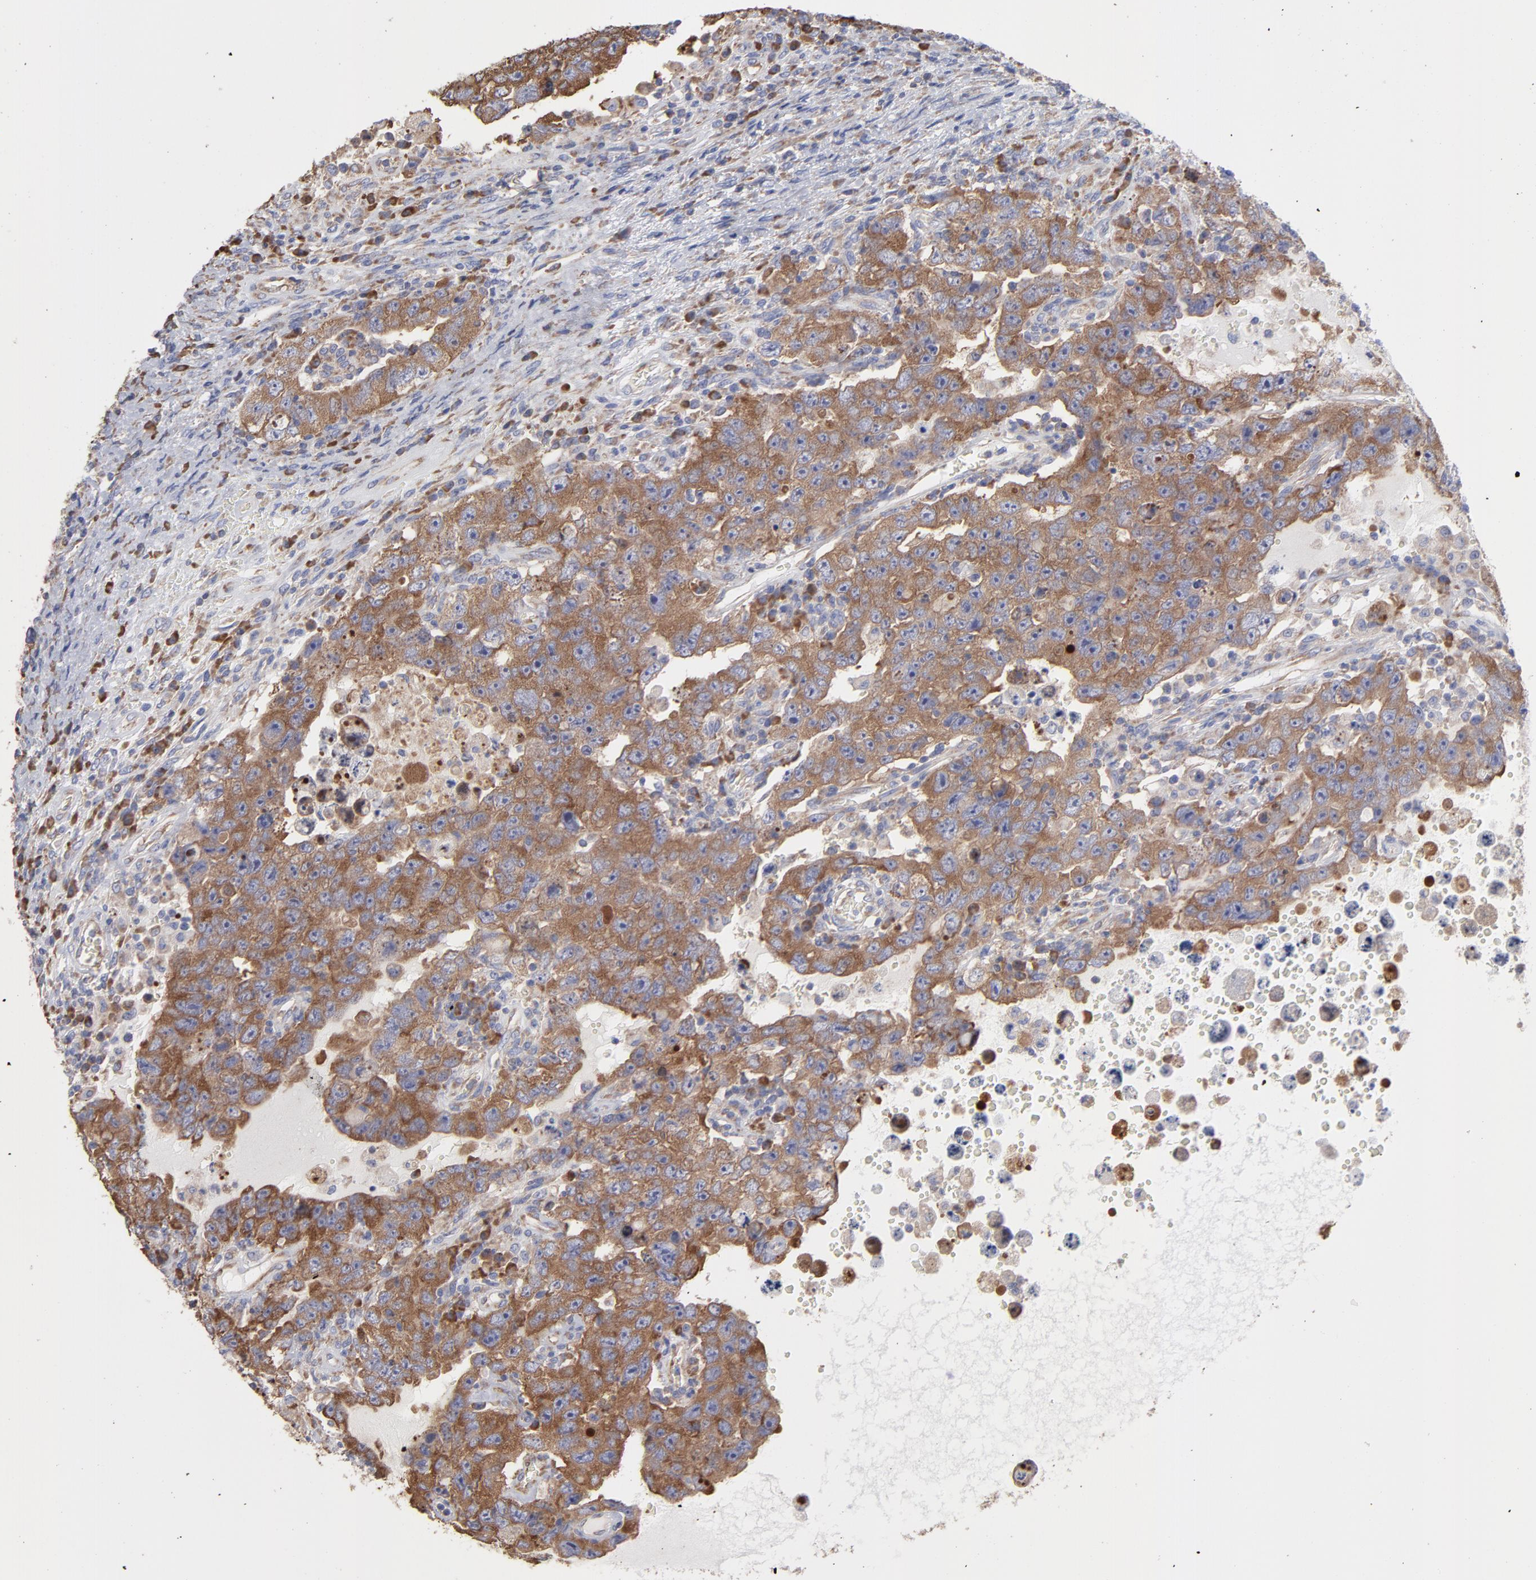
{"staining": {"intensity": "moderate", "quantity": ">75%", "location": "cytoplasmic/membranous"}, "tissue": "testis cancer", "cell_type": "Tumor cells", "image_type": "cancer", "snomed": [{"axis": "morphology", "description": "Carcinoma, Embryonal, NOS"}, {"axis": "topography", "description": "Testis"}], "caption": "Brown immunohistochemical staining in embryonal carcinoma (testis) reveals moderate cytoplasmic/membranous expression in about >75% of tumor cells.", "gene": "RPL3", "patient": {"sex": "male", "age": 26}}